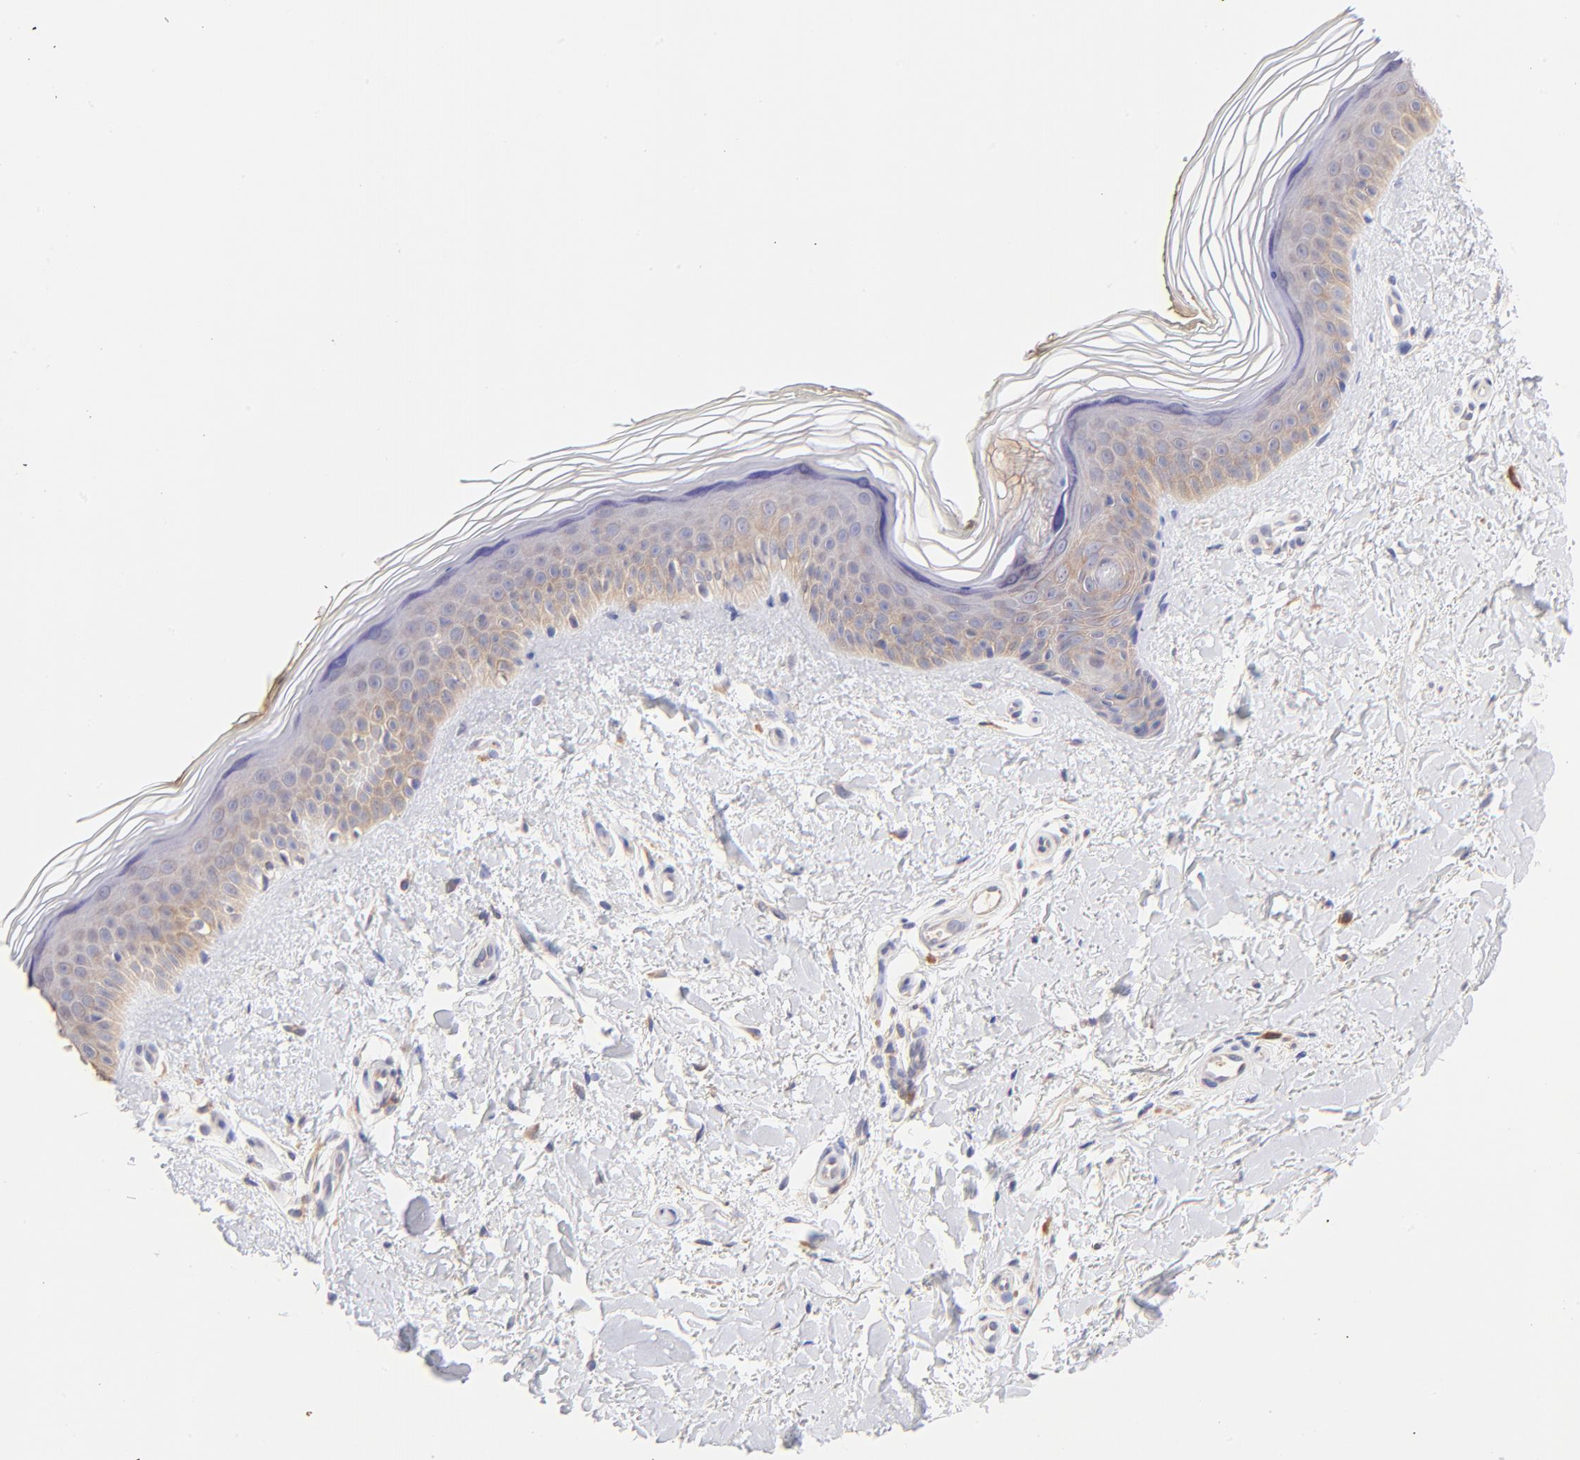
{"staining": {"intensity": "weak", "quantity": ">75%", "location": "cytoplasmic/membranous"}, "tissue": "skin", "cell_type": "Fibroblasts", "image_type": "normal", "snomed": [{"axis": "morphology", "description": "Normal tissue, NOS"}, {"axis": "topography", "description": "Skin"}], "caption": "IHC (DAB (3,3'-diaminobenzidine)) staining of unremarkable human skin demonstrates weak cytoplasmic/membranous protein staining in approximately >75% of fibroblasts. (brown staining indicates protein expression, while blue staining denotes nuclei).", "gene": "RPL11", "patient": {"sex": "female", "age": 19}}